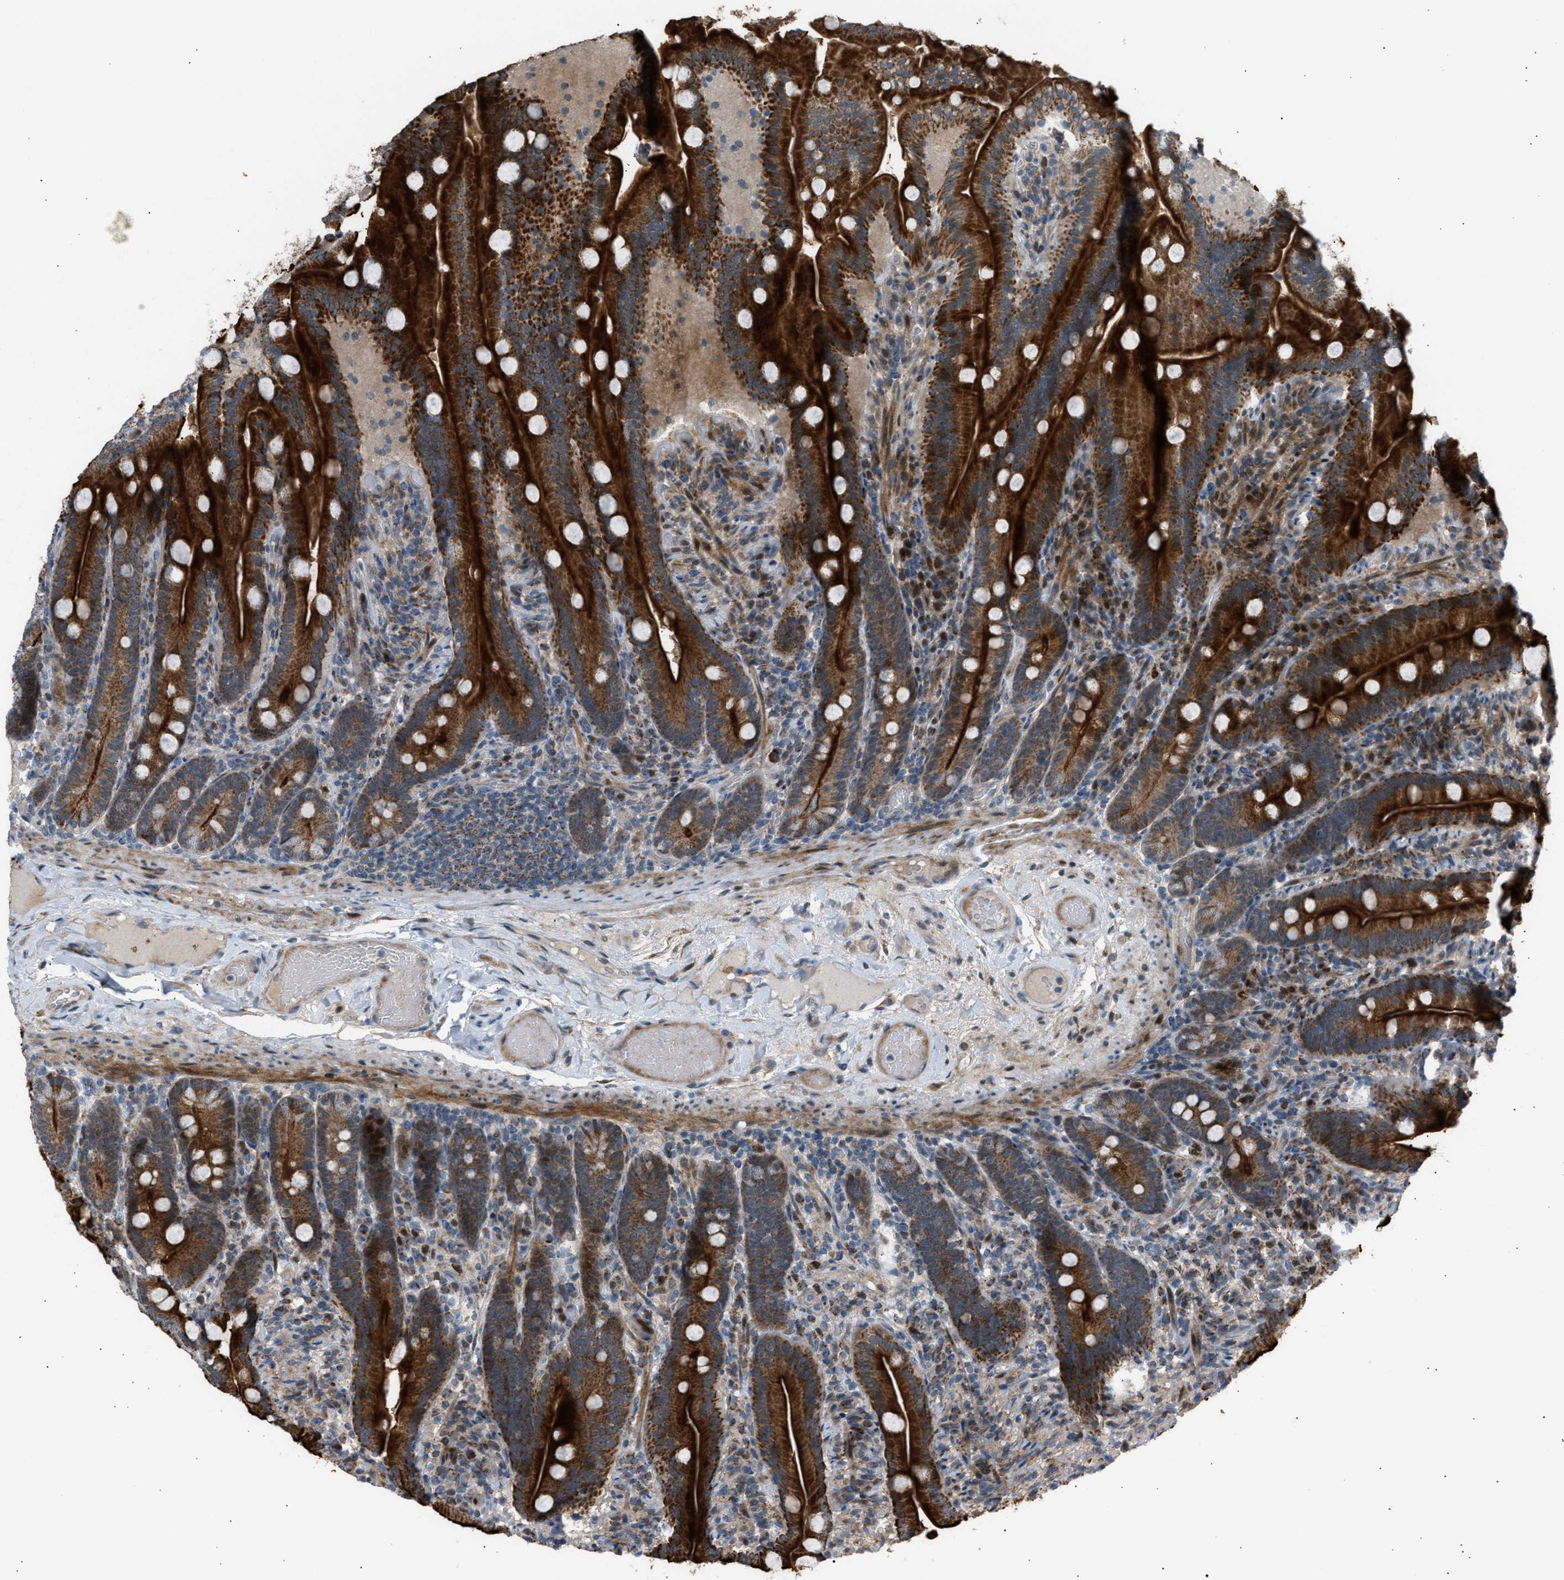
{"staining": {"intensity": "strong", "quantity": ">75%", "location": "cytoplasmic/membranous"}, "tissue": "duodenum", "cell_type": "Glandular cells", "image_type": "normal", "snomed": [{"axis": "morphology", "description": "Normal tissue, NOS"}, {"axis": "topography", "description": "Duodenum"}], "caption": "Benign duodenum displays strong cytoplasmic/membranous expression in approximately >75% of glandular cells, visualized by immunohistochemistry. Using DAB (3,3'-diaminobenzidine) (brown) and hematoxylin (blue) stains, captured at high magnification using brightfield microscopy.", "gene": "VPS41", "patient": {"sex": "male", "age": 54}}